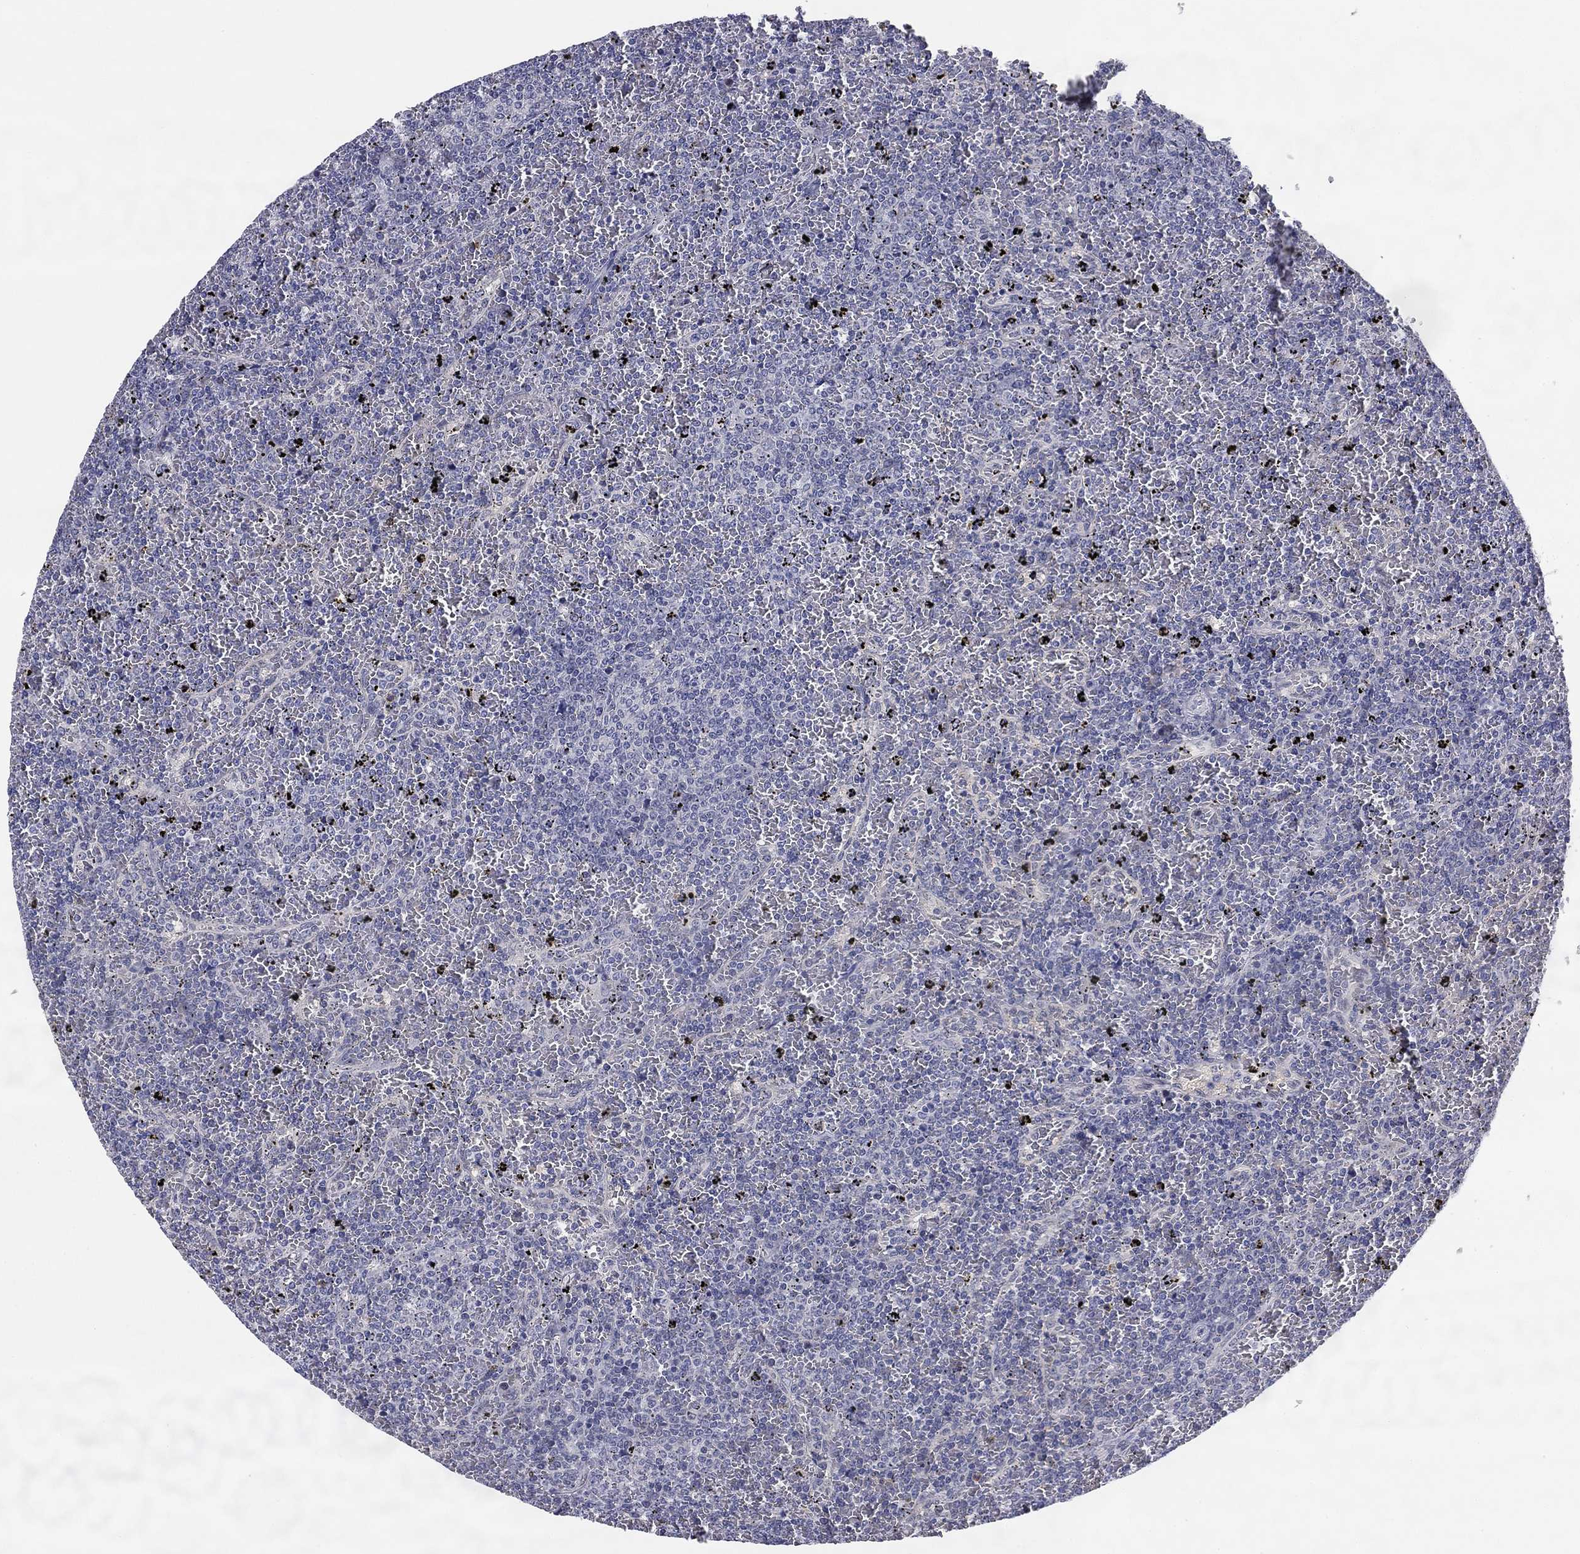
{"staining": {"intensity": "negative", "quantity": "none", "location": "none"}, "tissue": "lymphoma", "cell_type": "Tumor cells", "image_type": "cancer", "snomed": [{"axis": "morphology", "description": "Malignant lymphoma, non-Hodgkin's type, Low grade"}, {"axis": "topography", "description": "Spleen"}], "caption": "There is no significant positivity in tumor cells of lymphoma.", "gene": "REXO5", "patient": {"sex": "female", "age": 77}}